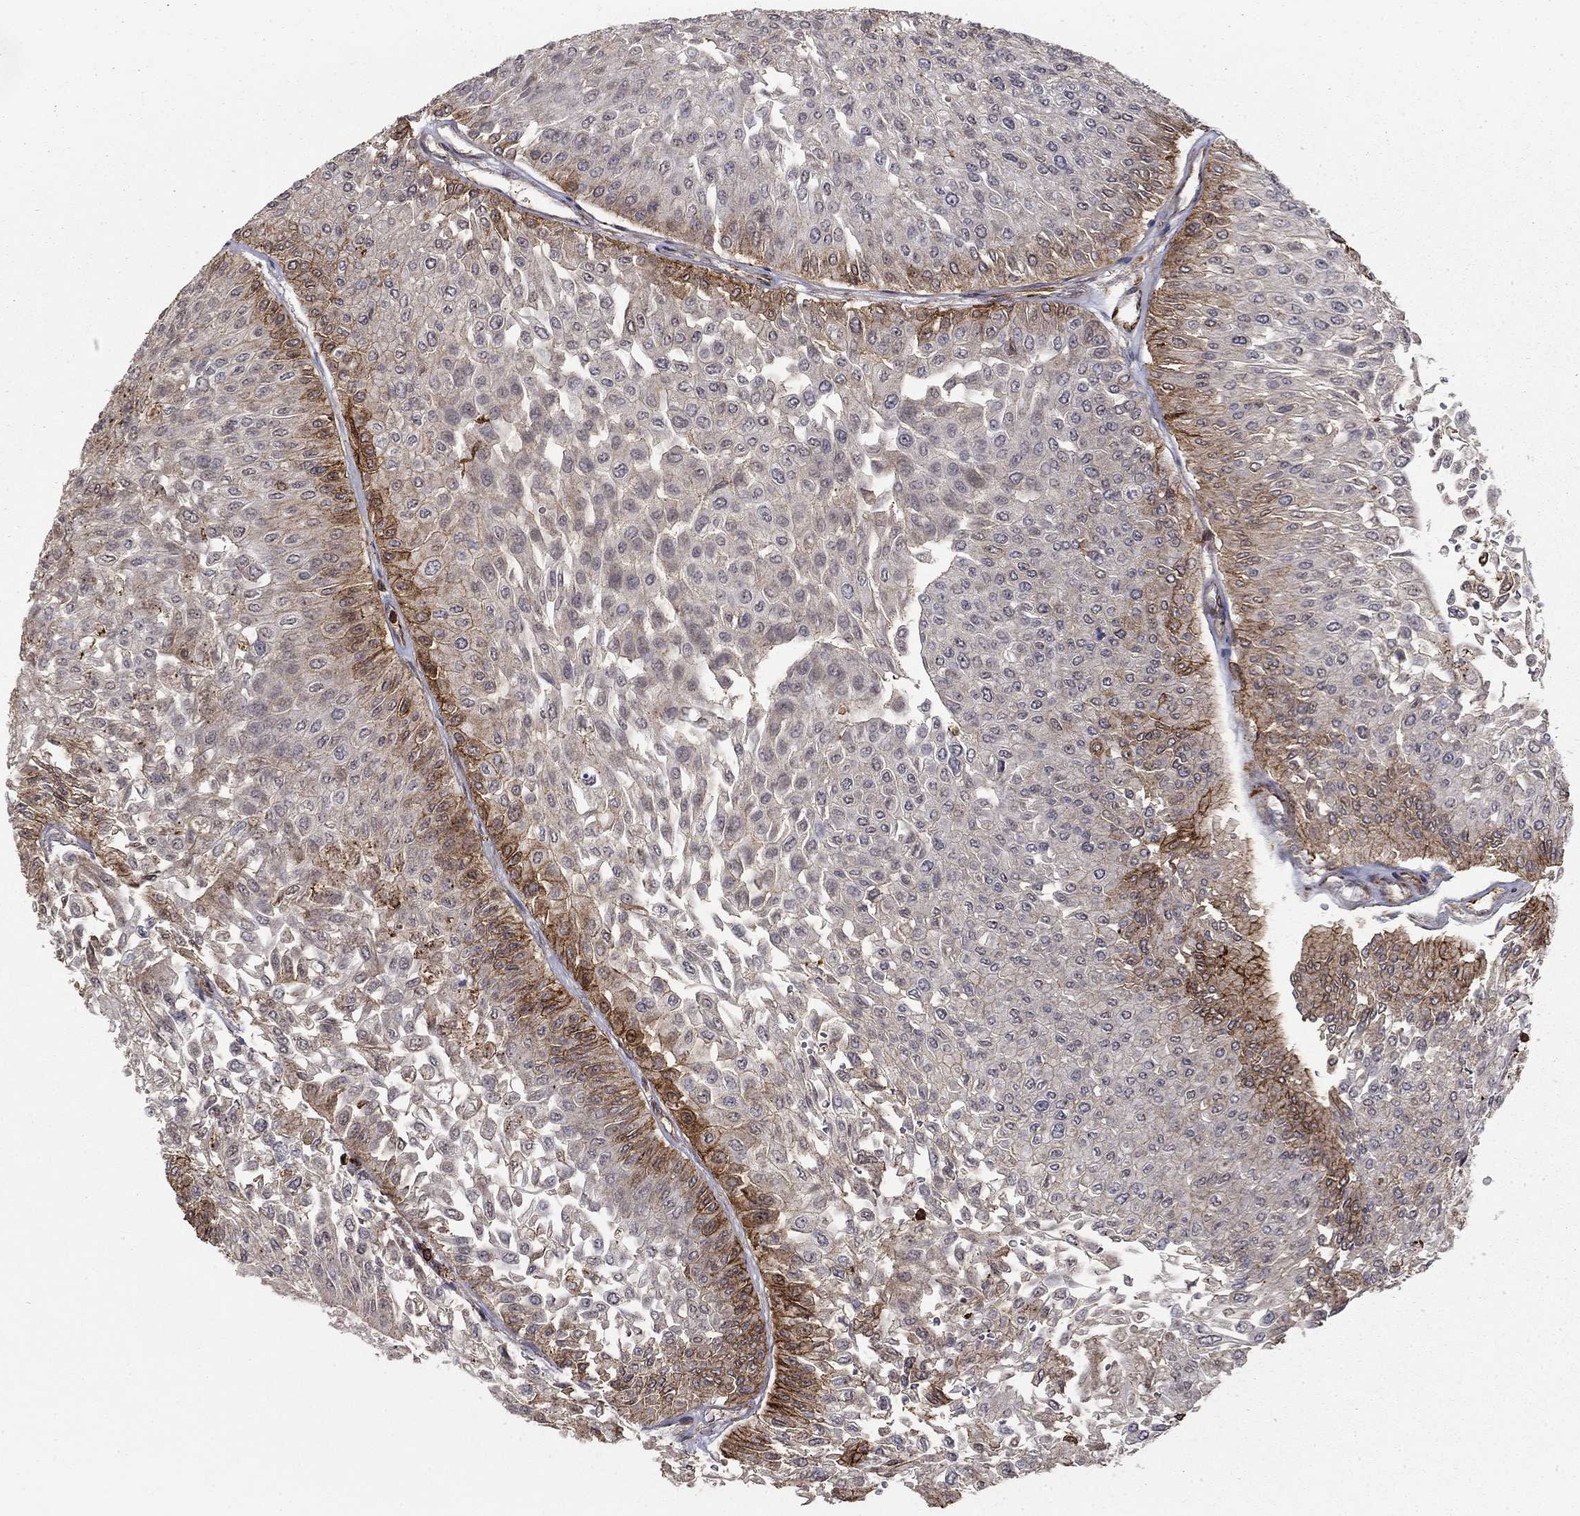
{"staining": {"intensity": "strong", "quantity": "<25%", "location": "cytoplasmic/membranous"}, "tissue": "urothelial cancer", "cell_type": "Tumor cells", "image_type": "cancer", "snomed": [{"axis": "morphology", "description": "Urothelial carcinoma, Low grade"}, {"axis": "topography", "description": "Urinary bladder"}], "caption": "The immunohistochemical stain shows strong cytoplasmic/membranous staining in tumor cells of urothelial cancer tissue.", "gene": "ADM", "patient": {"sex": "male", "age": 67}}